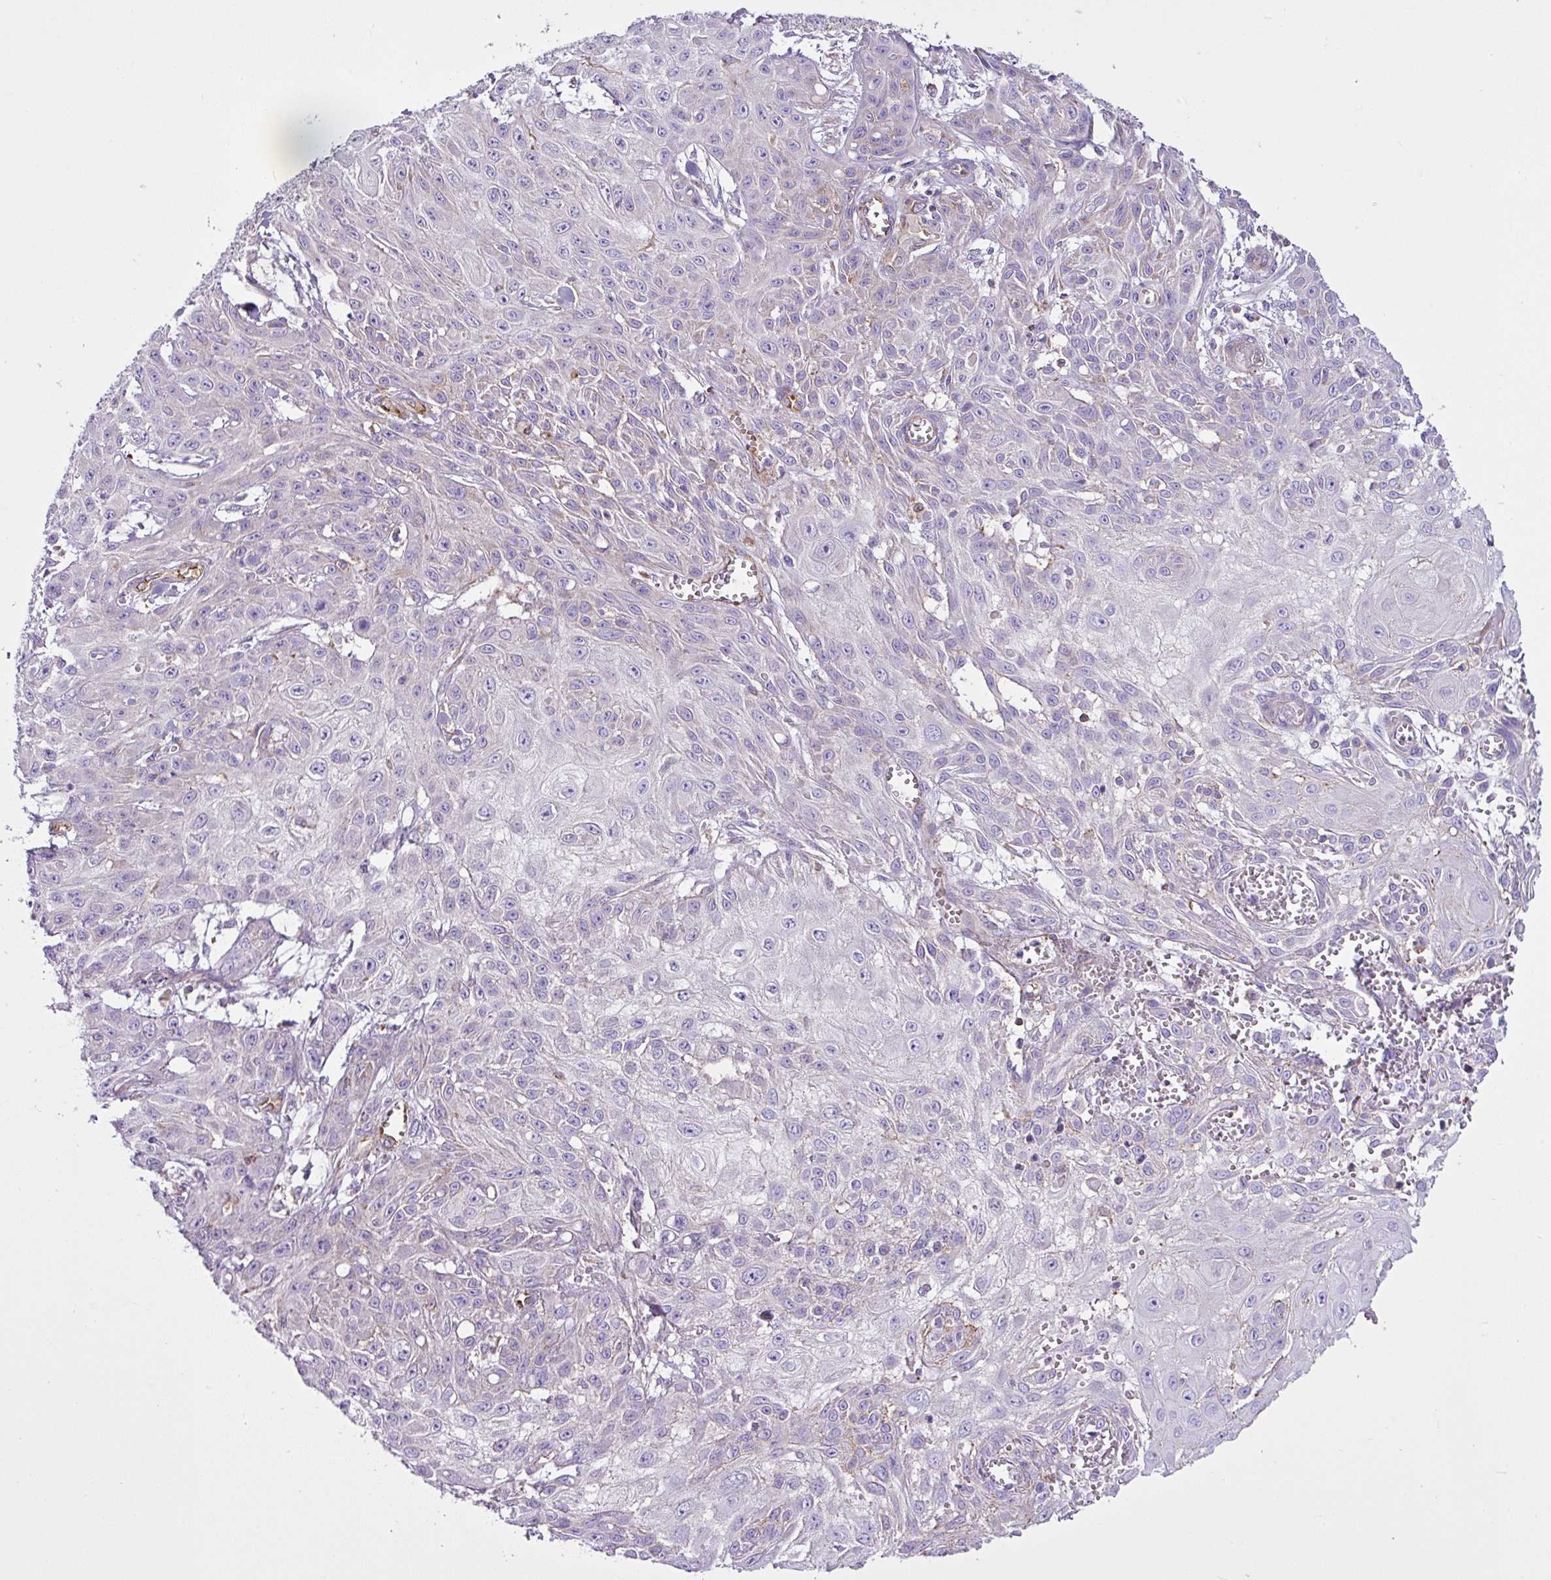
{"staining": {"intensity": "negative", "quantity": "none", "location": "none"}, "tissue": "skin cancer", "cell_type": "Tumor cells", "image_type": "cancer", "snomed": [{"axis": "morphology", "description": "Squamous cell carcinoma, NOS"}, {"axis": "topography", "description": "Skin"}, {"axis": "topography", "description": "Vulva"}], "caption": "The micrograph exhibits no significant positivity in tumor cells of skin cancer (squamous cell carcinoma).", "gene": "EME2", "patient": {"sex": "female", "age": 71}}